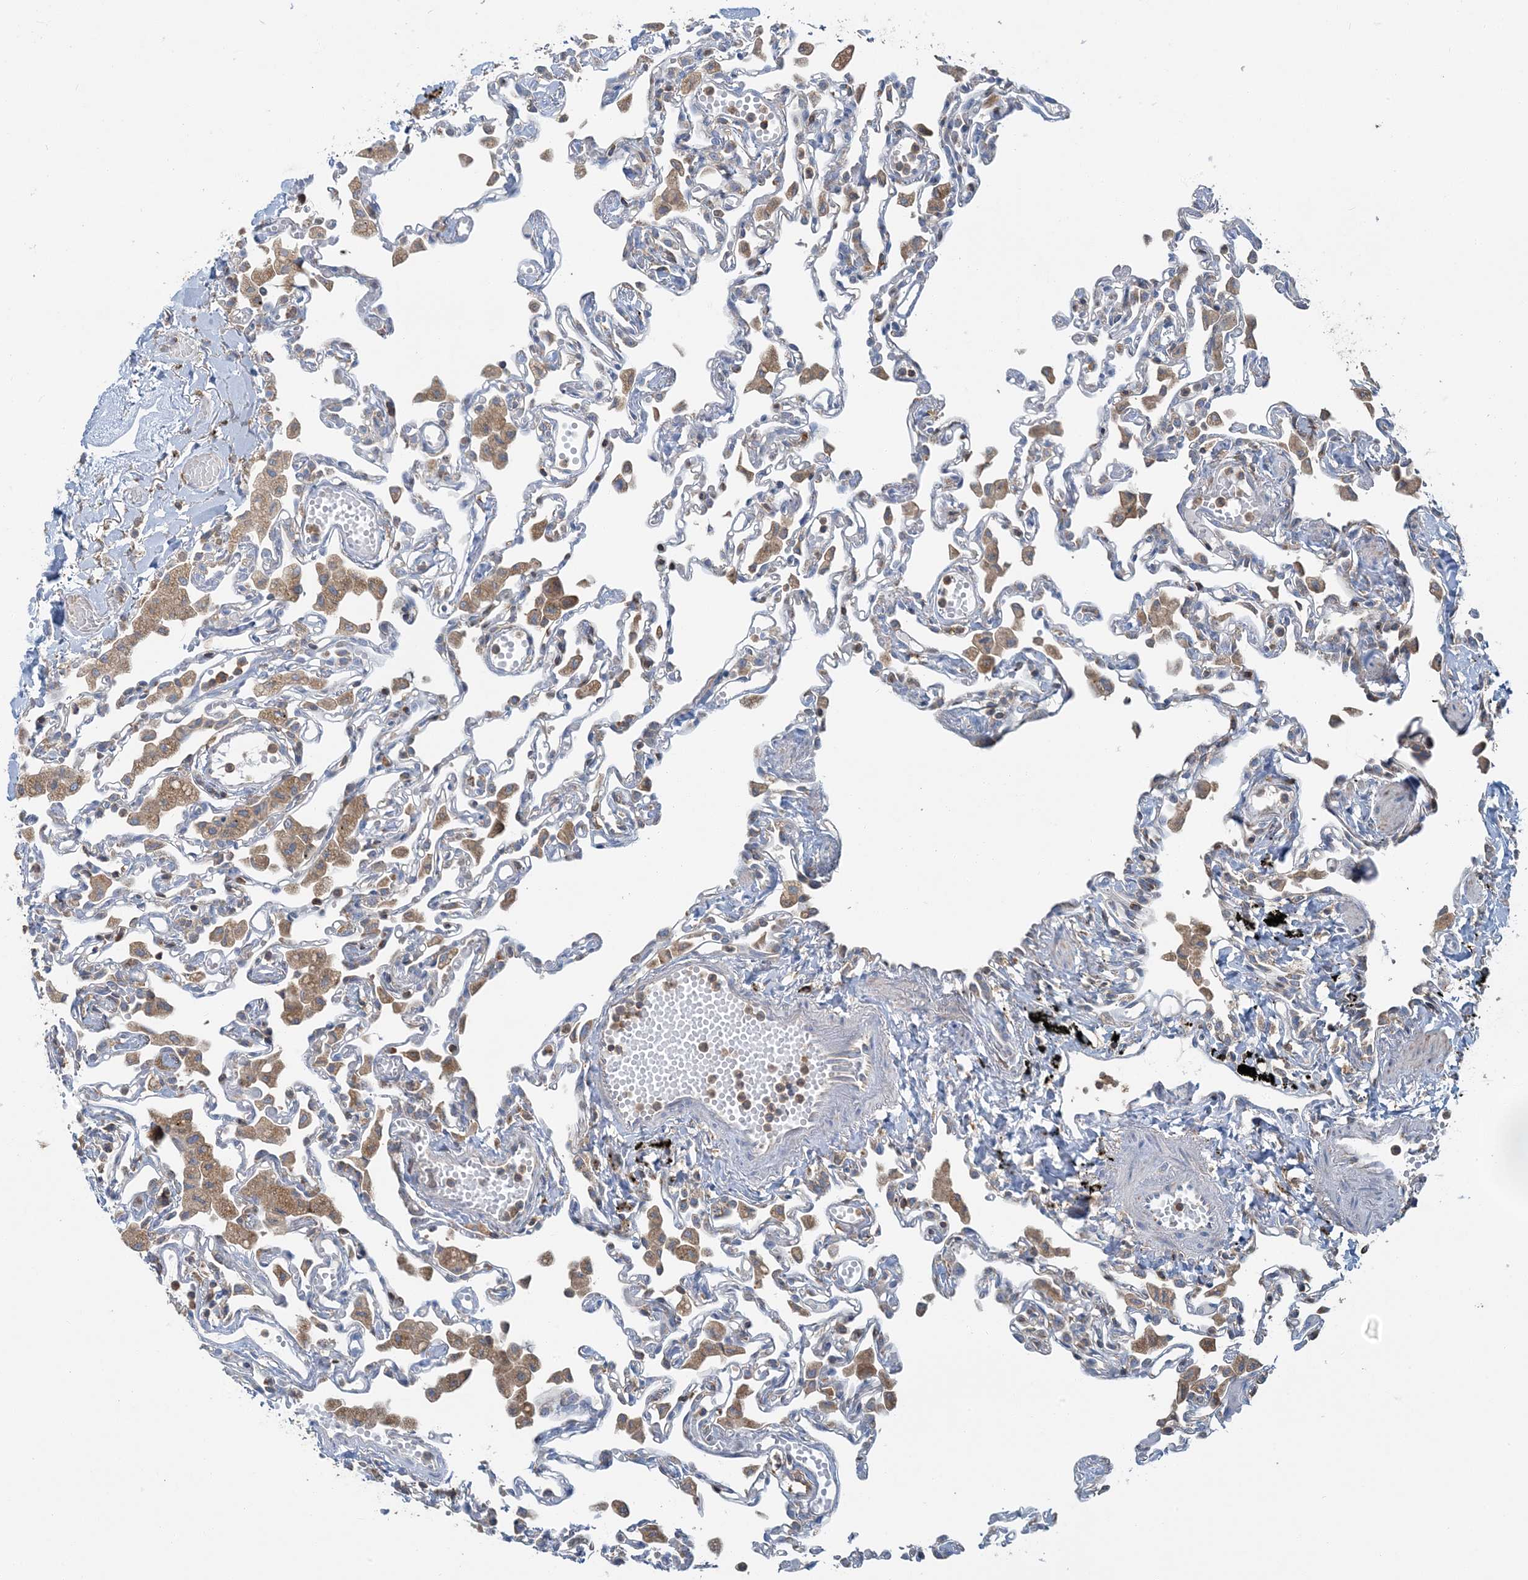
{"staining": {"intensity": "negative", "quantity": "none", "location": "none"}, "tissue": "lung", "cell_type": "Alveolar cells", "image_type": "normal", "snomed": [{"axis": "morphology", "description": "Normal tissue, NOS"}, {"axis": "topography", "description": "Bronchus"}, {"axis": "topography", "description": "Lung"}], "caption": "A histopathology image of human lung is negative for staining in alveolar cells. The staining was performed using DAB to visualize the protein expression in brown, while the nuclei were stained in blue with hematoxylin (Magnification: 20x).", "gene": "TMLHE", "patient": {"sex": "female", "age": 49}}